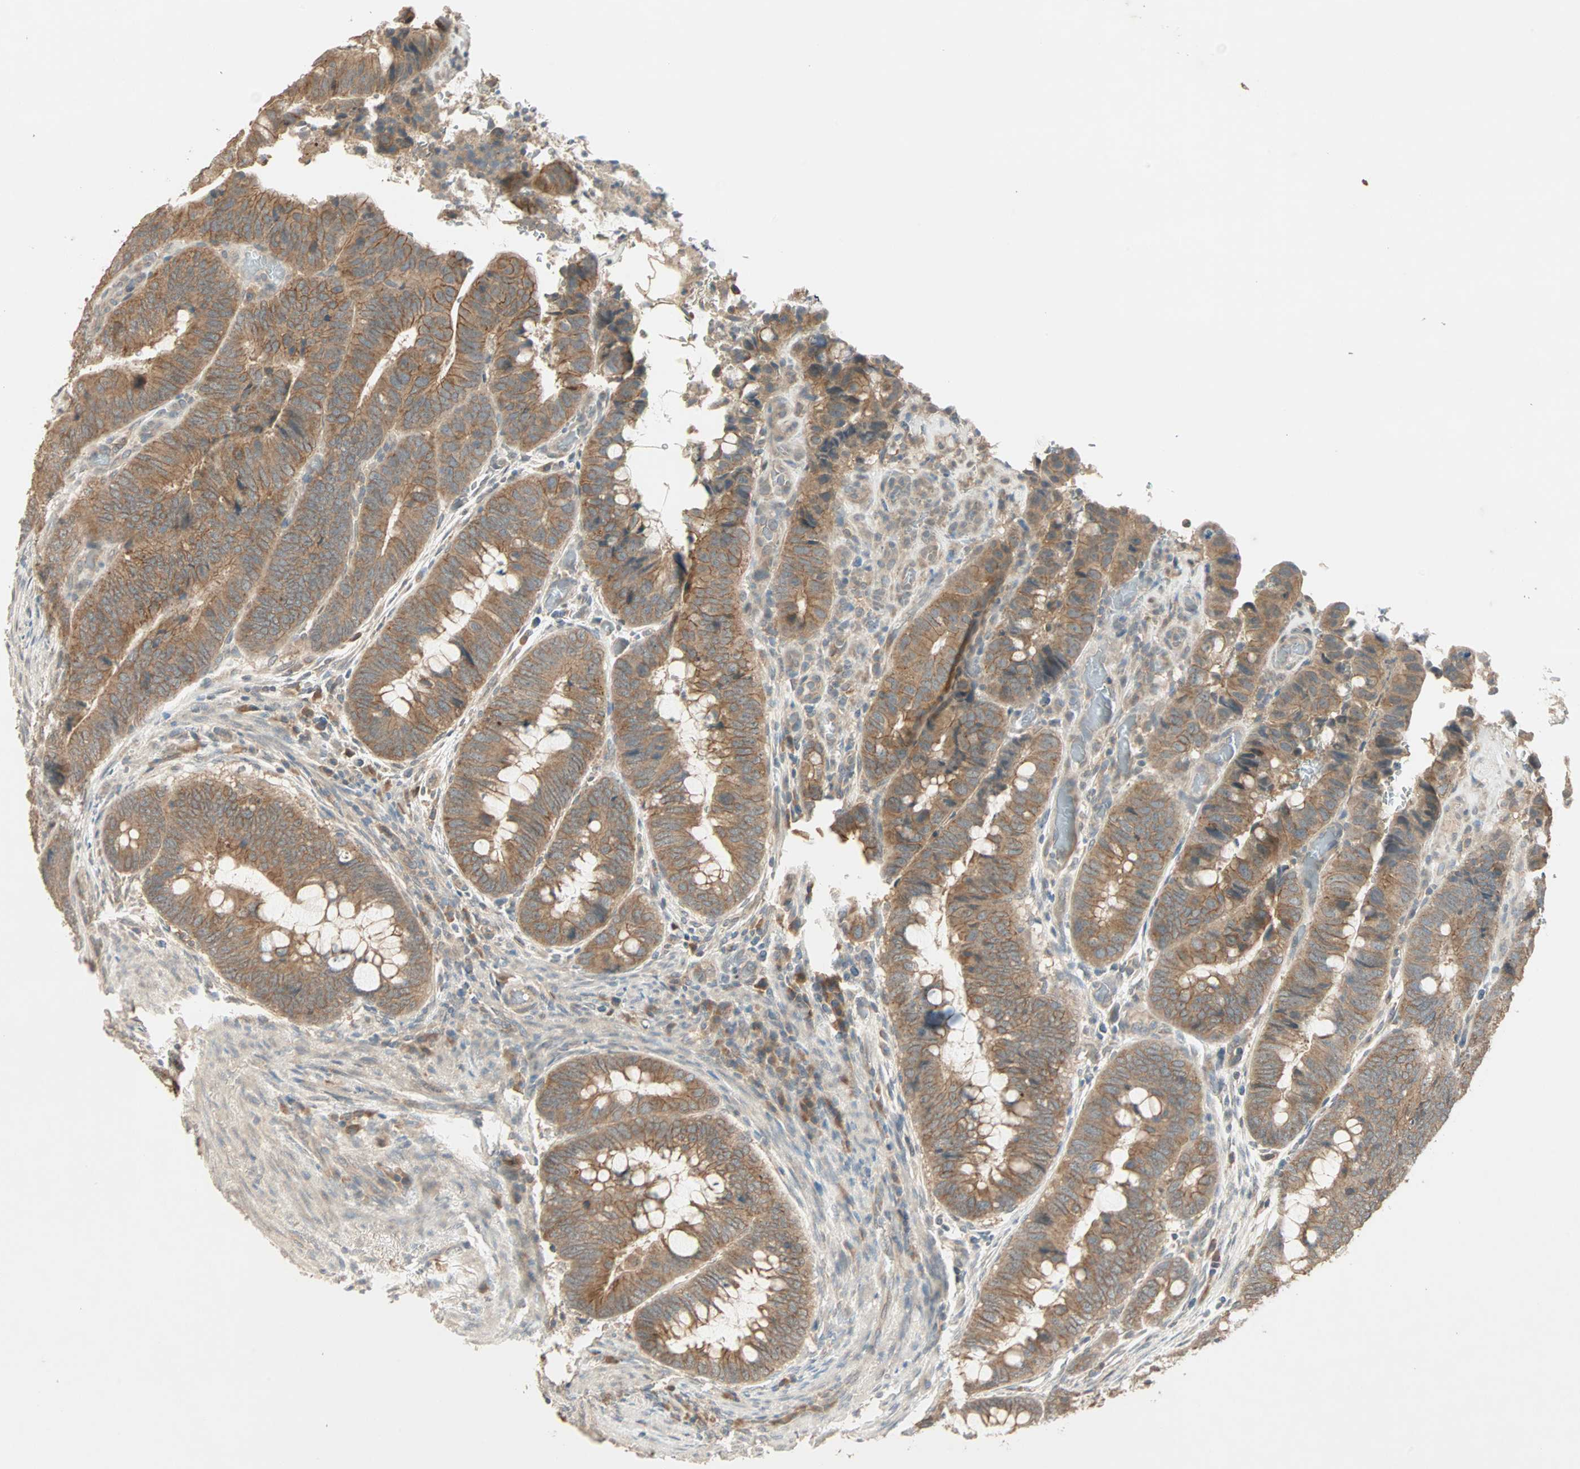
{"staining": {"intensity": "moderate", "quantity": ">75%", "location": "cytoplasmic/membranous"}, "tissue": "colorectal cancer", "cell_type": "Tumor cells", "image_type": "cancer", "snomed": [{"axis": "morphology", "description": "Normal tissue, NOS"}, {"axis": "morphology", "description": "Adenocarcinoma, NOS"}, {"axis": "topography", "description": "Rectum"}, {"axis": "topography", "description": "Peripheral nerve tissue"}], "caption": "An image of human colorectal cancer (adenocarcinoma) stained for a protein displays moderate cytoplasmic/membranous brown staining in tumor cells.", "gene": "TTF2", "patient": {"sex": "male", "age": 92}}